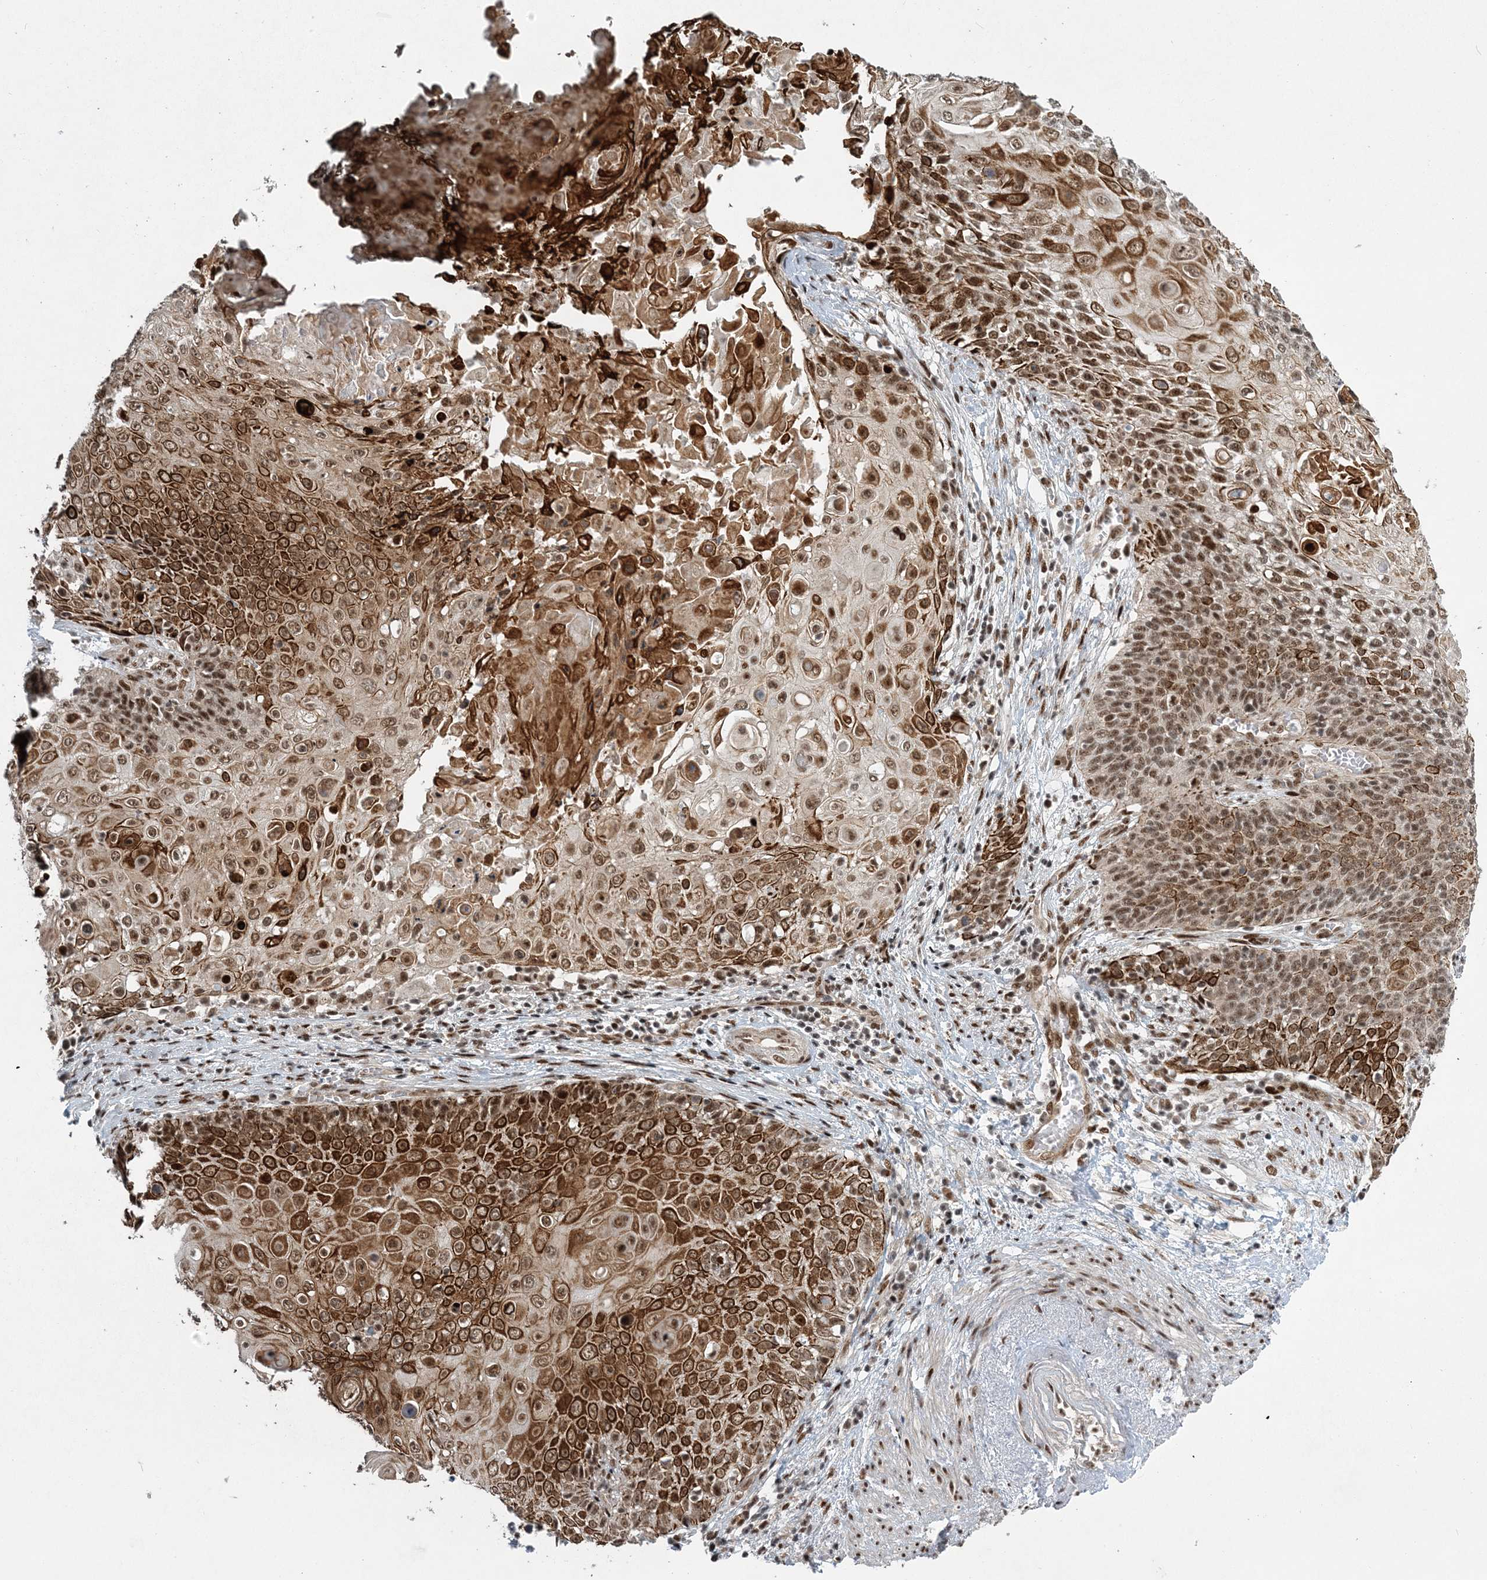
{"staining": {"intensity": "strong", "quantity": ">75%", "location": "cytoplasmic/membranous,nuclear"}, "tissue": "cervical cancer", "cell_type": "Tumor cells", "image_type": "cancer", "snomed": [{"axis": "morphology", "description": "Squamous cell carcinoma, NOS"}, {"axis": "topography", "description": "Cervix"}], "caption": "A brown stain labels strong cytoplasmic/membranous and nuclear positivity of a protein in human squamous cell carcinoma (cervical) tumor cells.", "gene": "CWC22", "patient": {"sex": "female", "age": 39}}